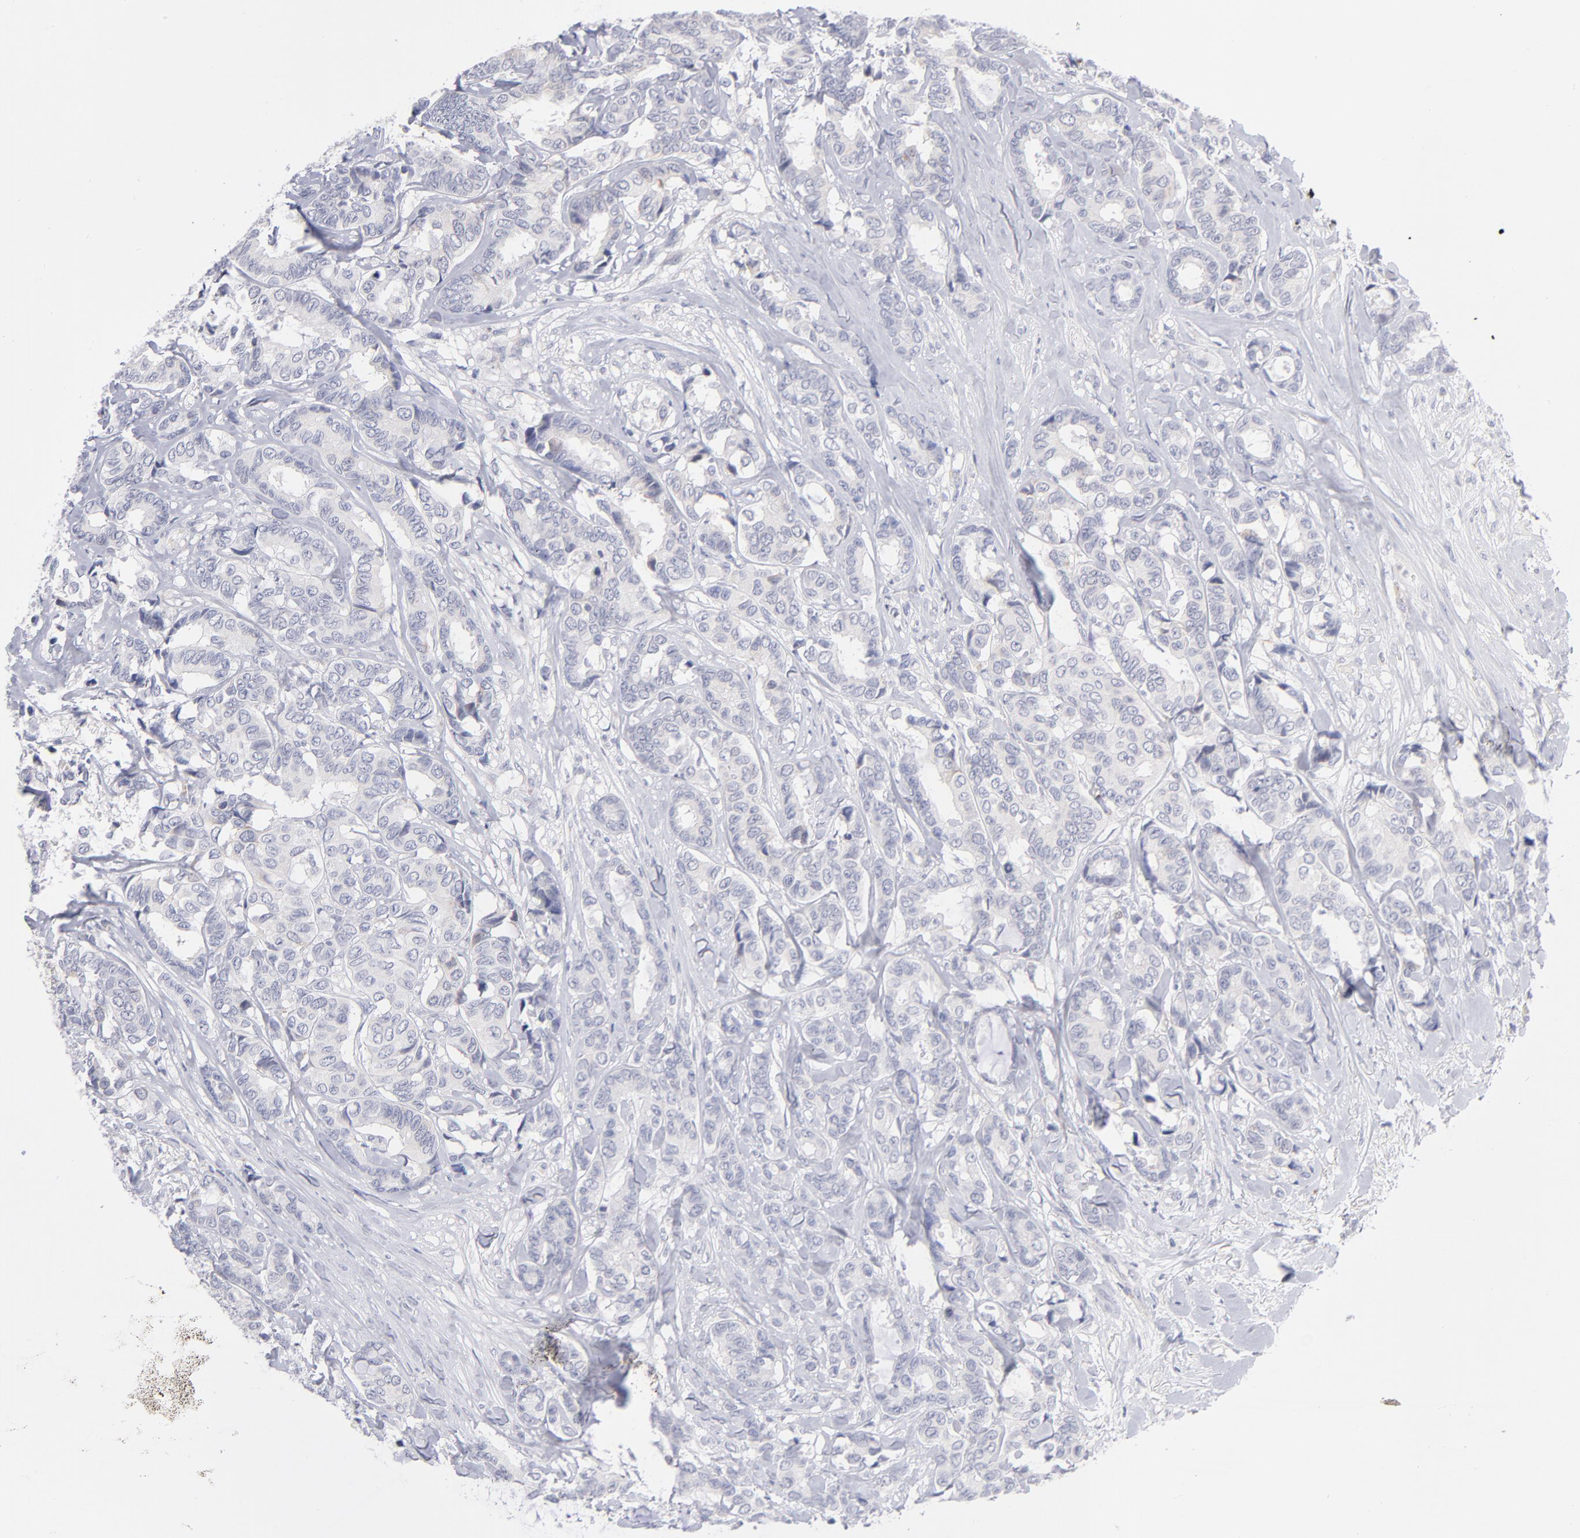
{"staining": {"intensity": "negative", "quantity": "none", "location": "none"}, "tissue": "breast cancer", "cell_type": "Tumor cells", "image_type": "cancer", "snomed": [{"axis": "morphology", "description": "Duct carcinoma"}, {"axis": "topography", "description": "Breast"}], "caption": "This is an IHC histopathology image of breast cancer. There is no expression in tumor cells.", "gene": "MTHFD2", "patient": {"sex": "female", "age": 87}}